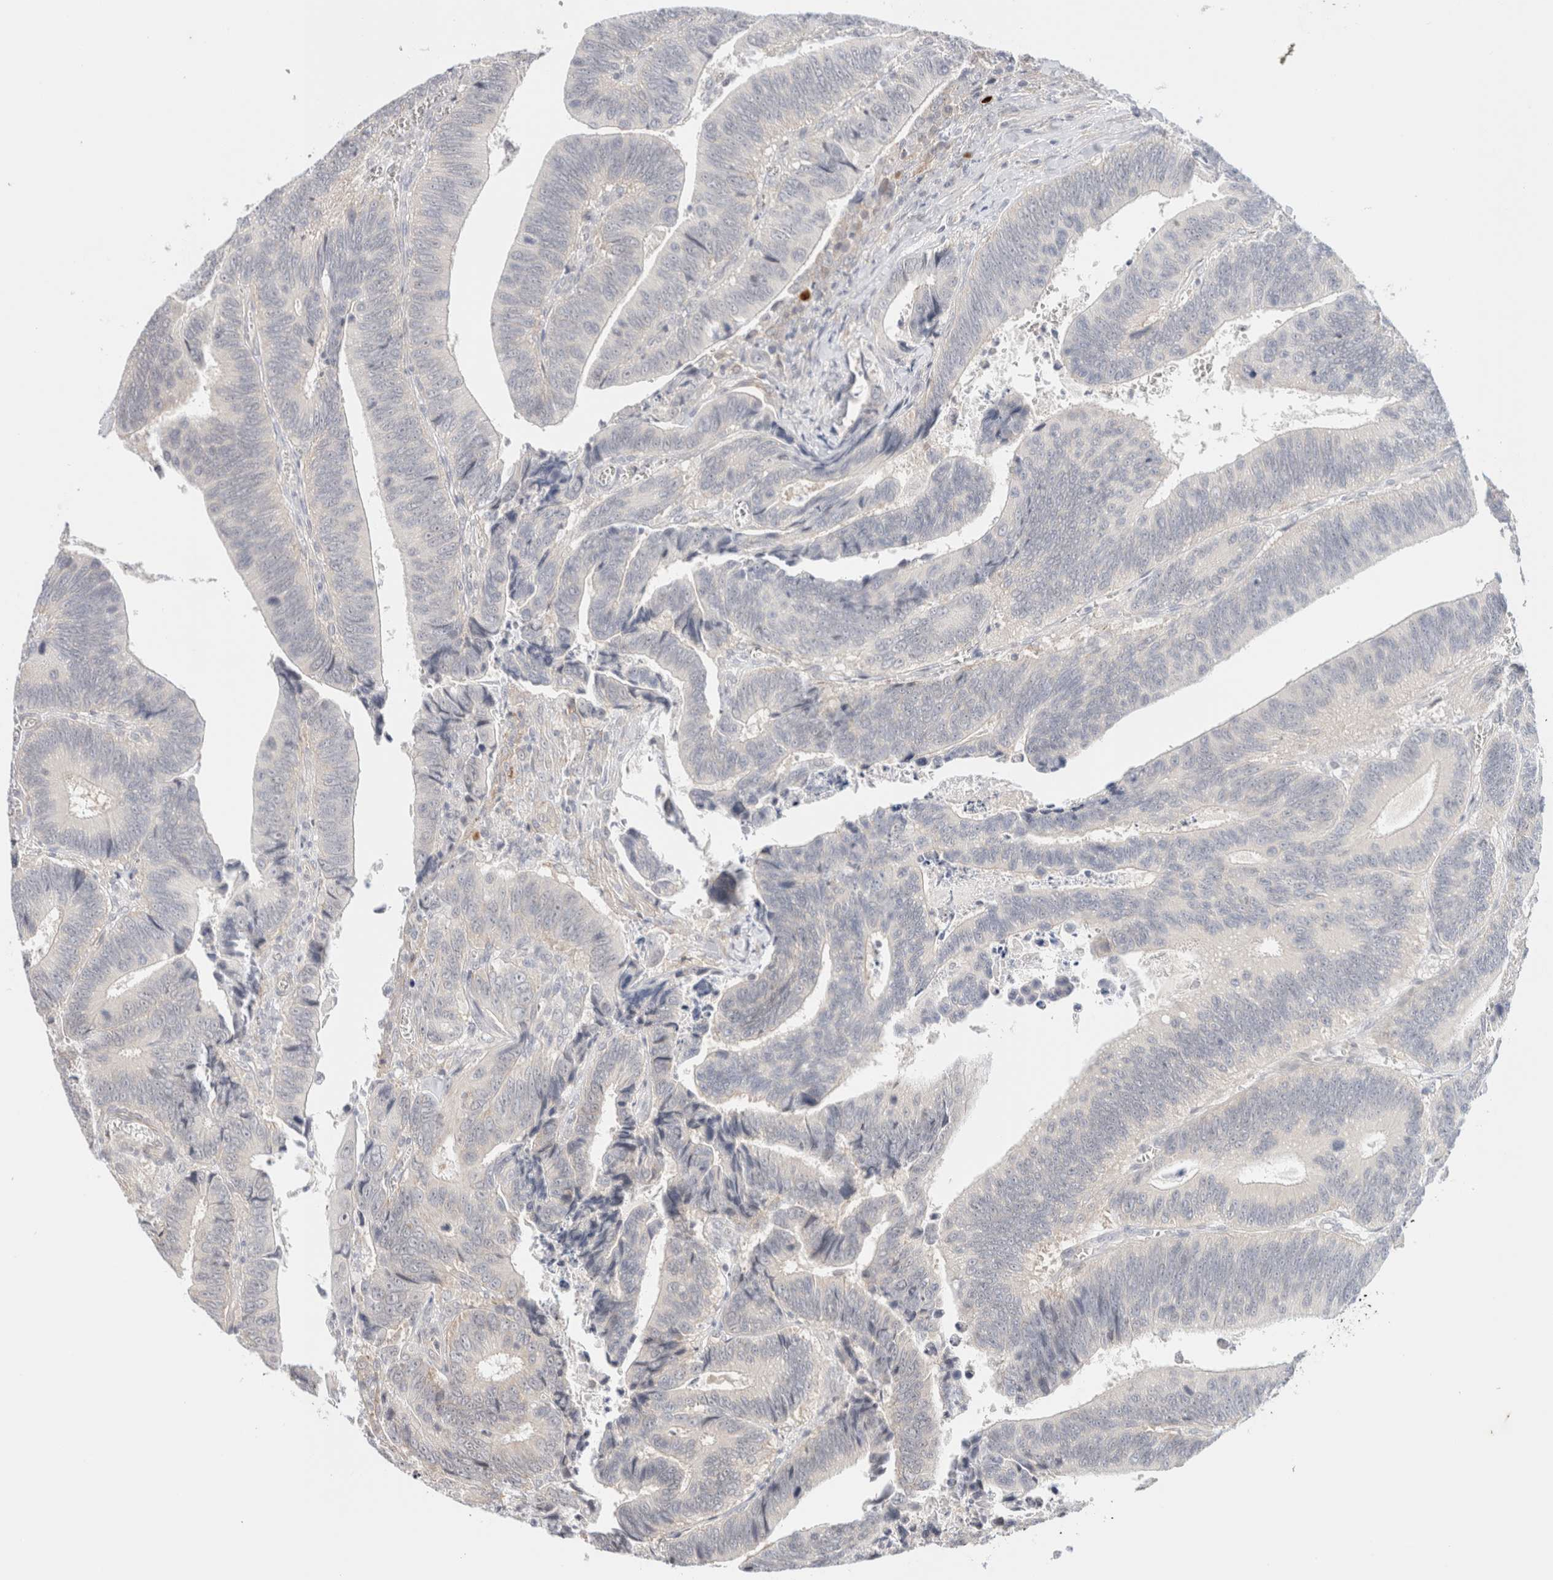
{"staining": {"intensity": "negative", "quantity": "none", "location": "none"}, "tissue": "colorectal cancer", "cell_type": "Tumor cells", "image_type": "cancer", "snomed": [{"axis": "morphology", "description": "Inflammation, NOS"}, {"axis": "morphology", "description": "Adenocarcinoma, NOS"}, {"axis": "topography", "description": "Colon"}], "caption": "Adenocarcinoma (colorectal) was stained to show a protein in brown. There is no significant positivity in tumor cells.", "gene": "SPRTN", "patient": {"sex": "male", "age": 72}}